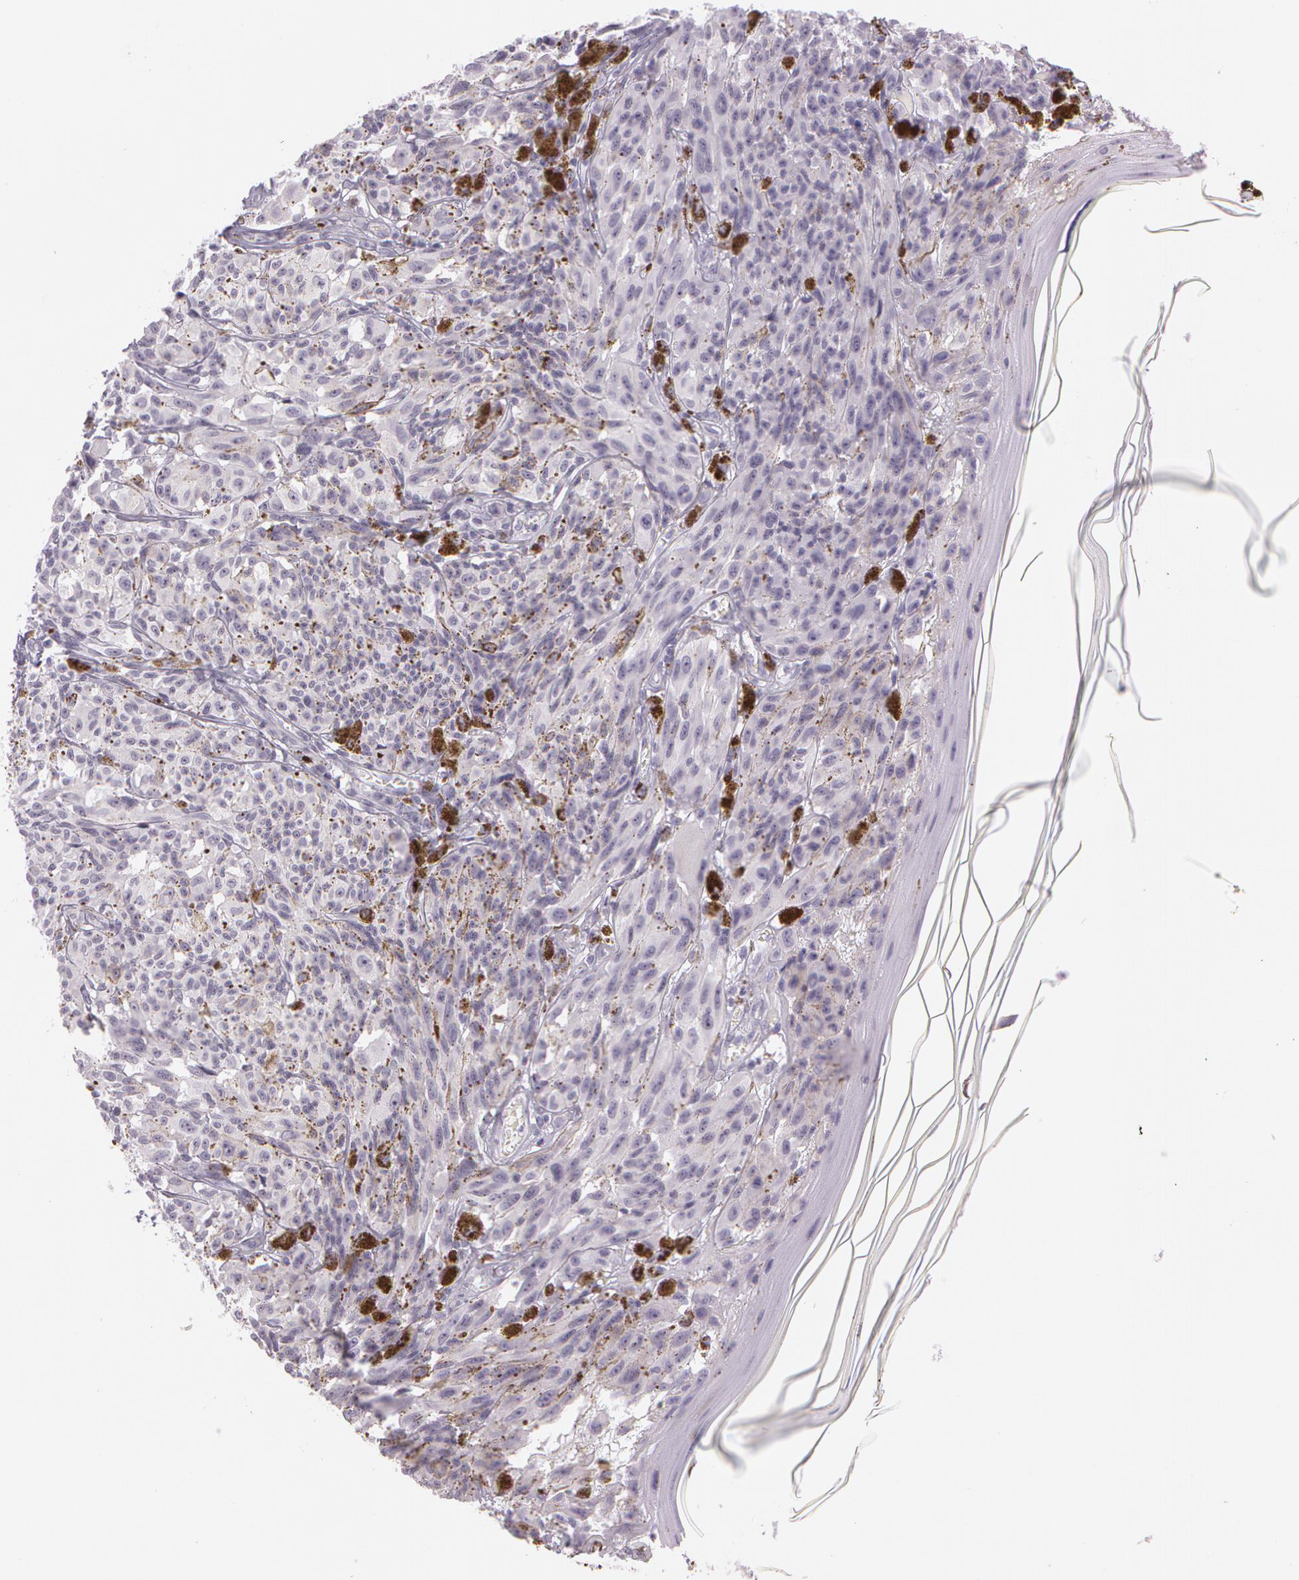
{"staining": {"intensity": "negative", "quantity": "none", "location": "none"}, "tissue": "melanoma", "cell_type": "Tumor cells", "image_type": "cancer", "snomed": [{"axis": "morphology", "description": "Malignant melanoma, NOS"}, {"axis": "topography", "description": "Skin"}], "caption": "There is no significant staining in tumor cells of melanoma.", "gene": "OTC", "patient": {"sex": "female", "age": 72}}